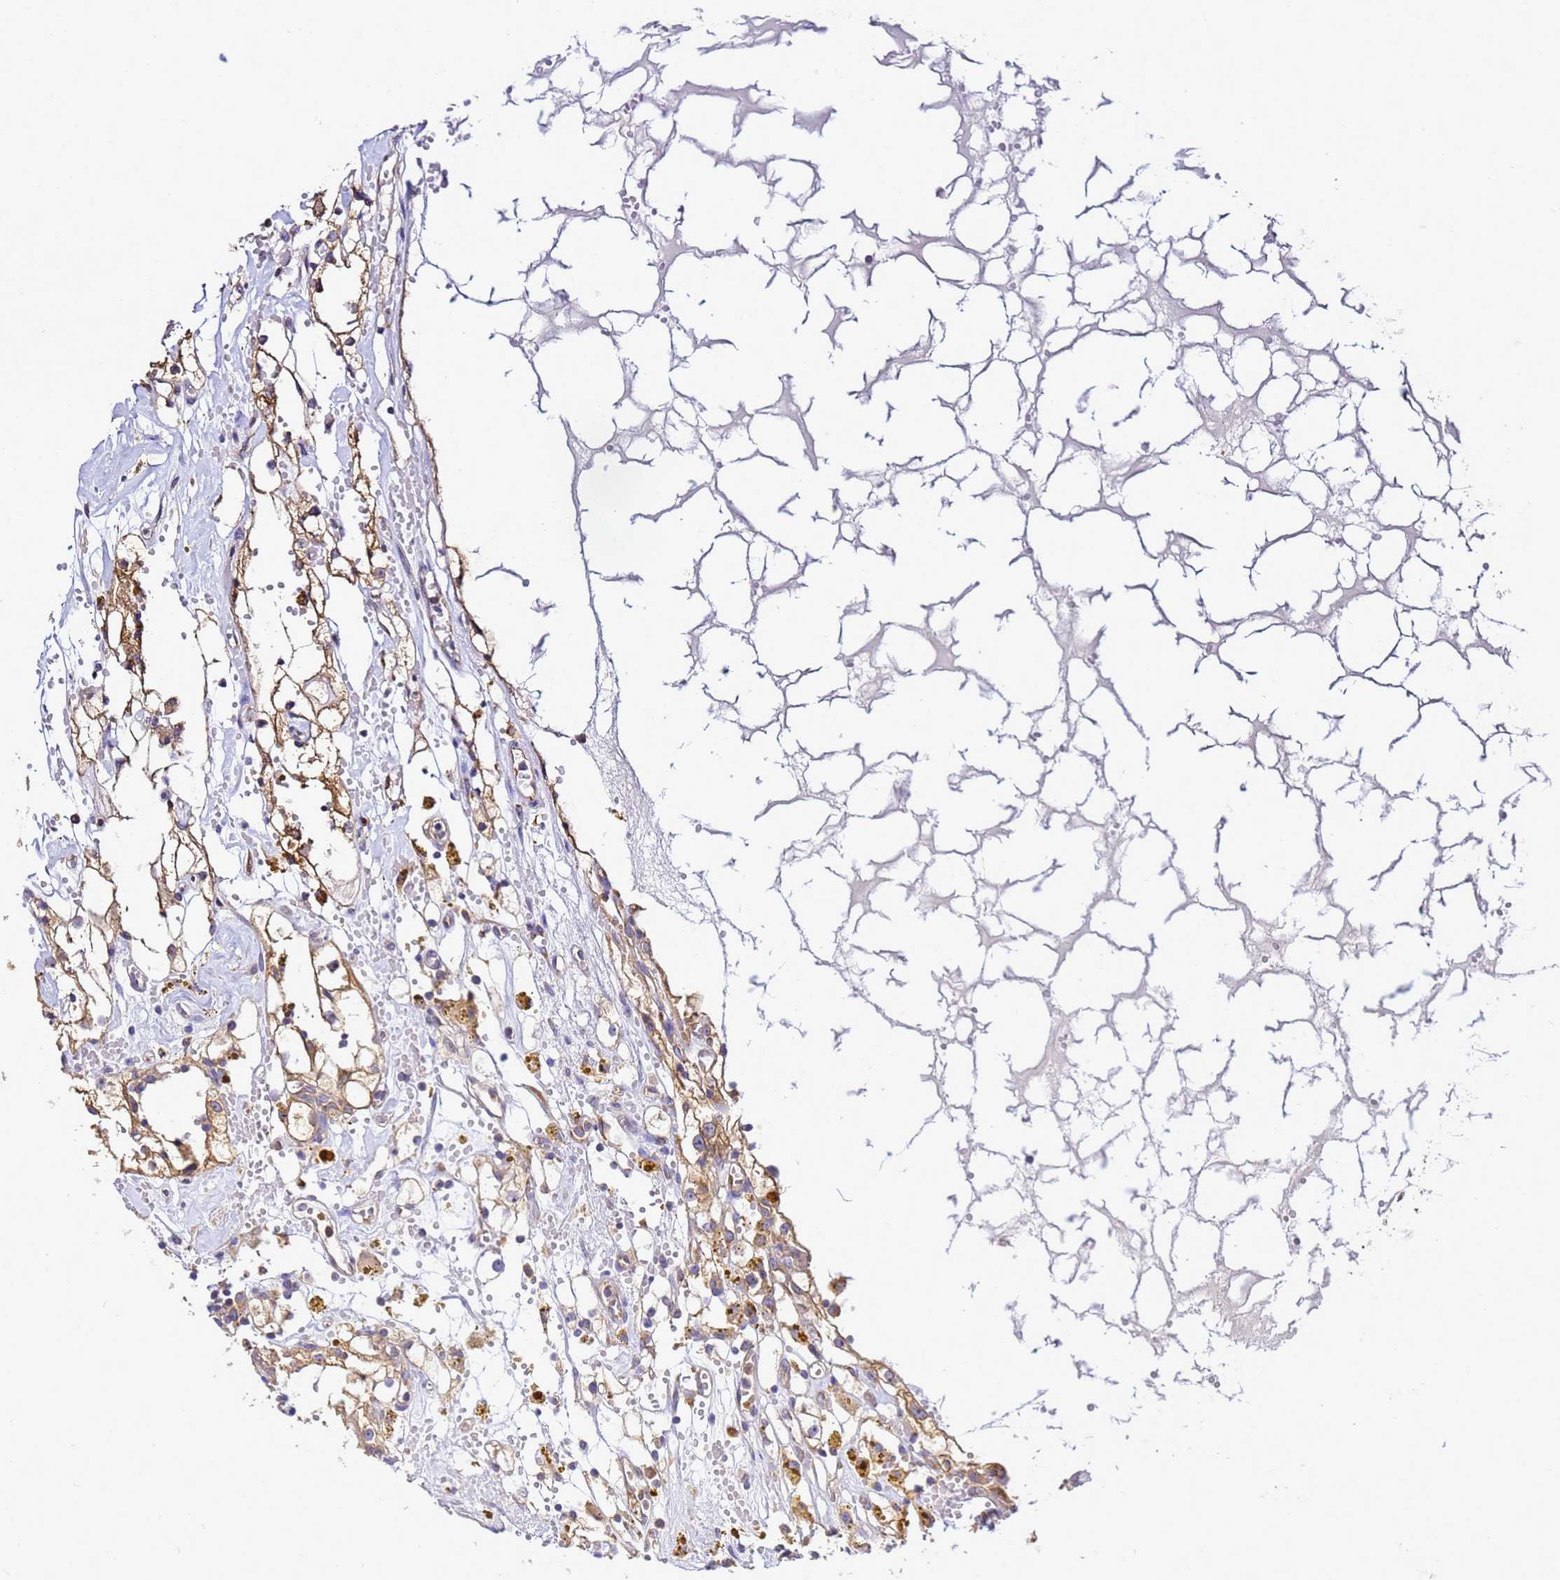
{"staining": {"intensity": "weak", "quantity": ">75%", "location": "cytoplasmic/membranous"}, "tissue": "renal cancer", "cell_type": "Tumor cells", "image_type": "cancer", "snomed": [{"axis": "morphology", "description": "Adenocarcinoma, NOS"}, {"axis": "topography", "description": "Kidney"}], "caption": "Protein expression analysis of renal adenocarcinoma exhibits weak cytoplasmic/membranous staining in approximately >75% of tumor cells.", "gene": "NARS1", "patient": {"sex": "male", "age": 56}}